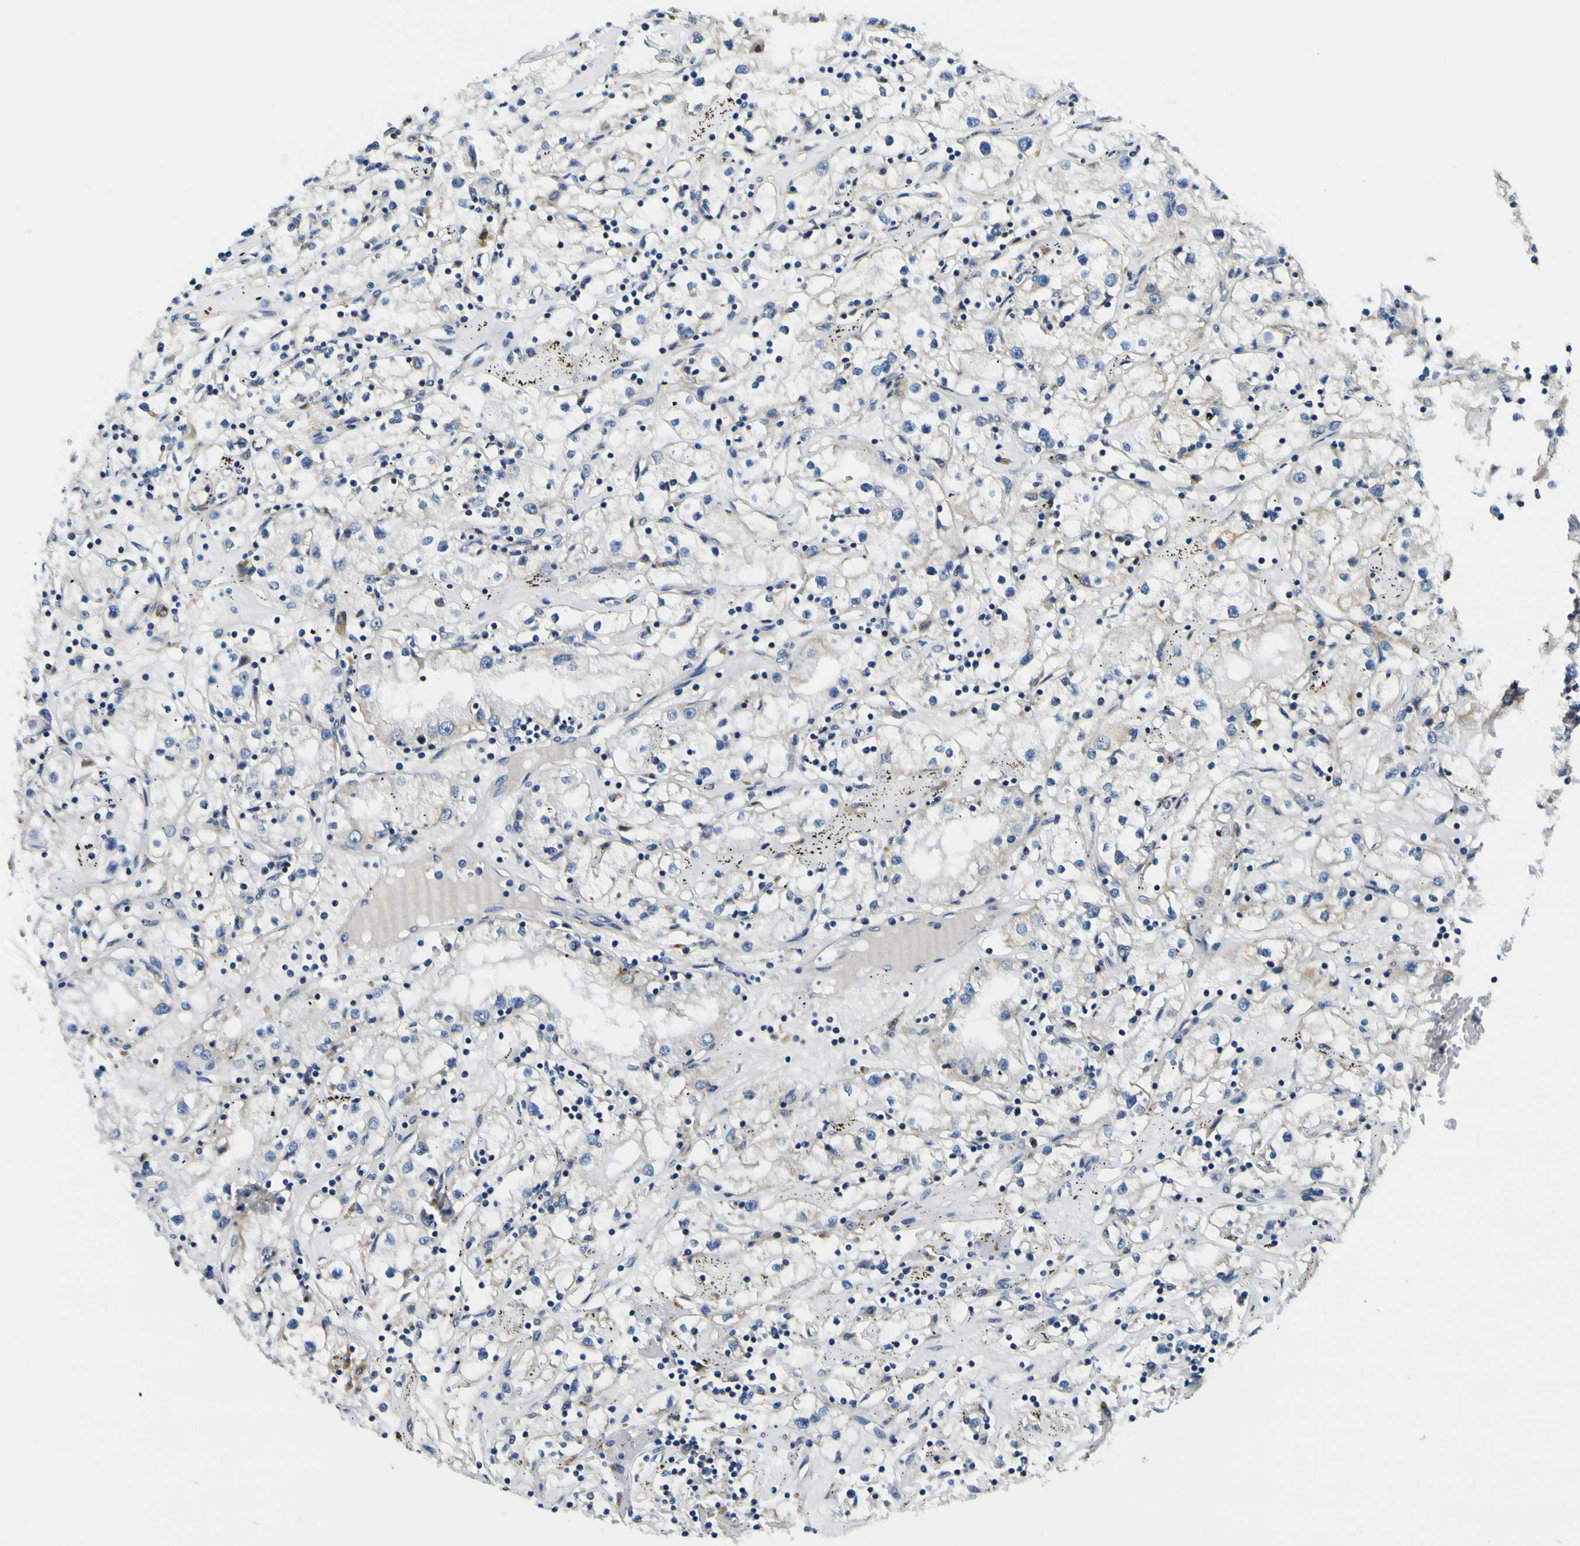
{"staining": {"intensity": "negative", "quantity": "none", "location": "none"}, "tissue": "renal cancer", "cell_type": "Tumor cells", "image_type": "cancer", "snomed": [{"axis": "morphology", "description": "Adenocarcinoma, NOS"}, {"axis": "topography", "description": "Kidney"}], "caption": "Immunohistochemistry (IHC) image of human renal cancer stained for a protein (brown), which reveals no staining in tumor cells.", "gene": "CLSTN1", "patient": {"sex": "male", "age": 56}}